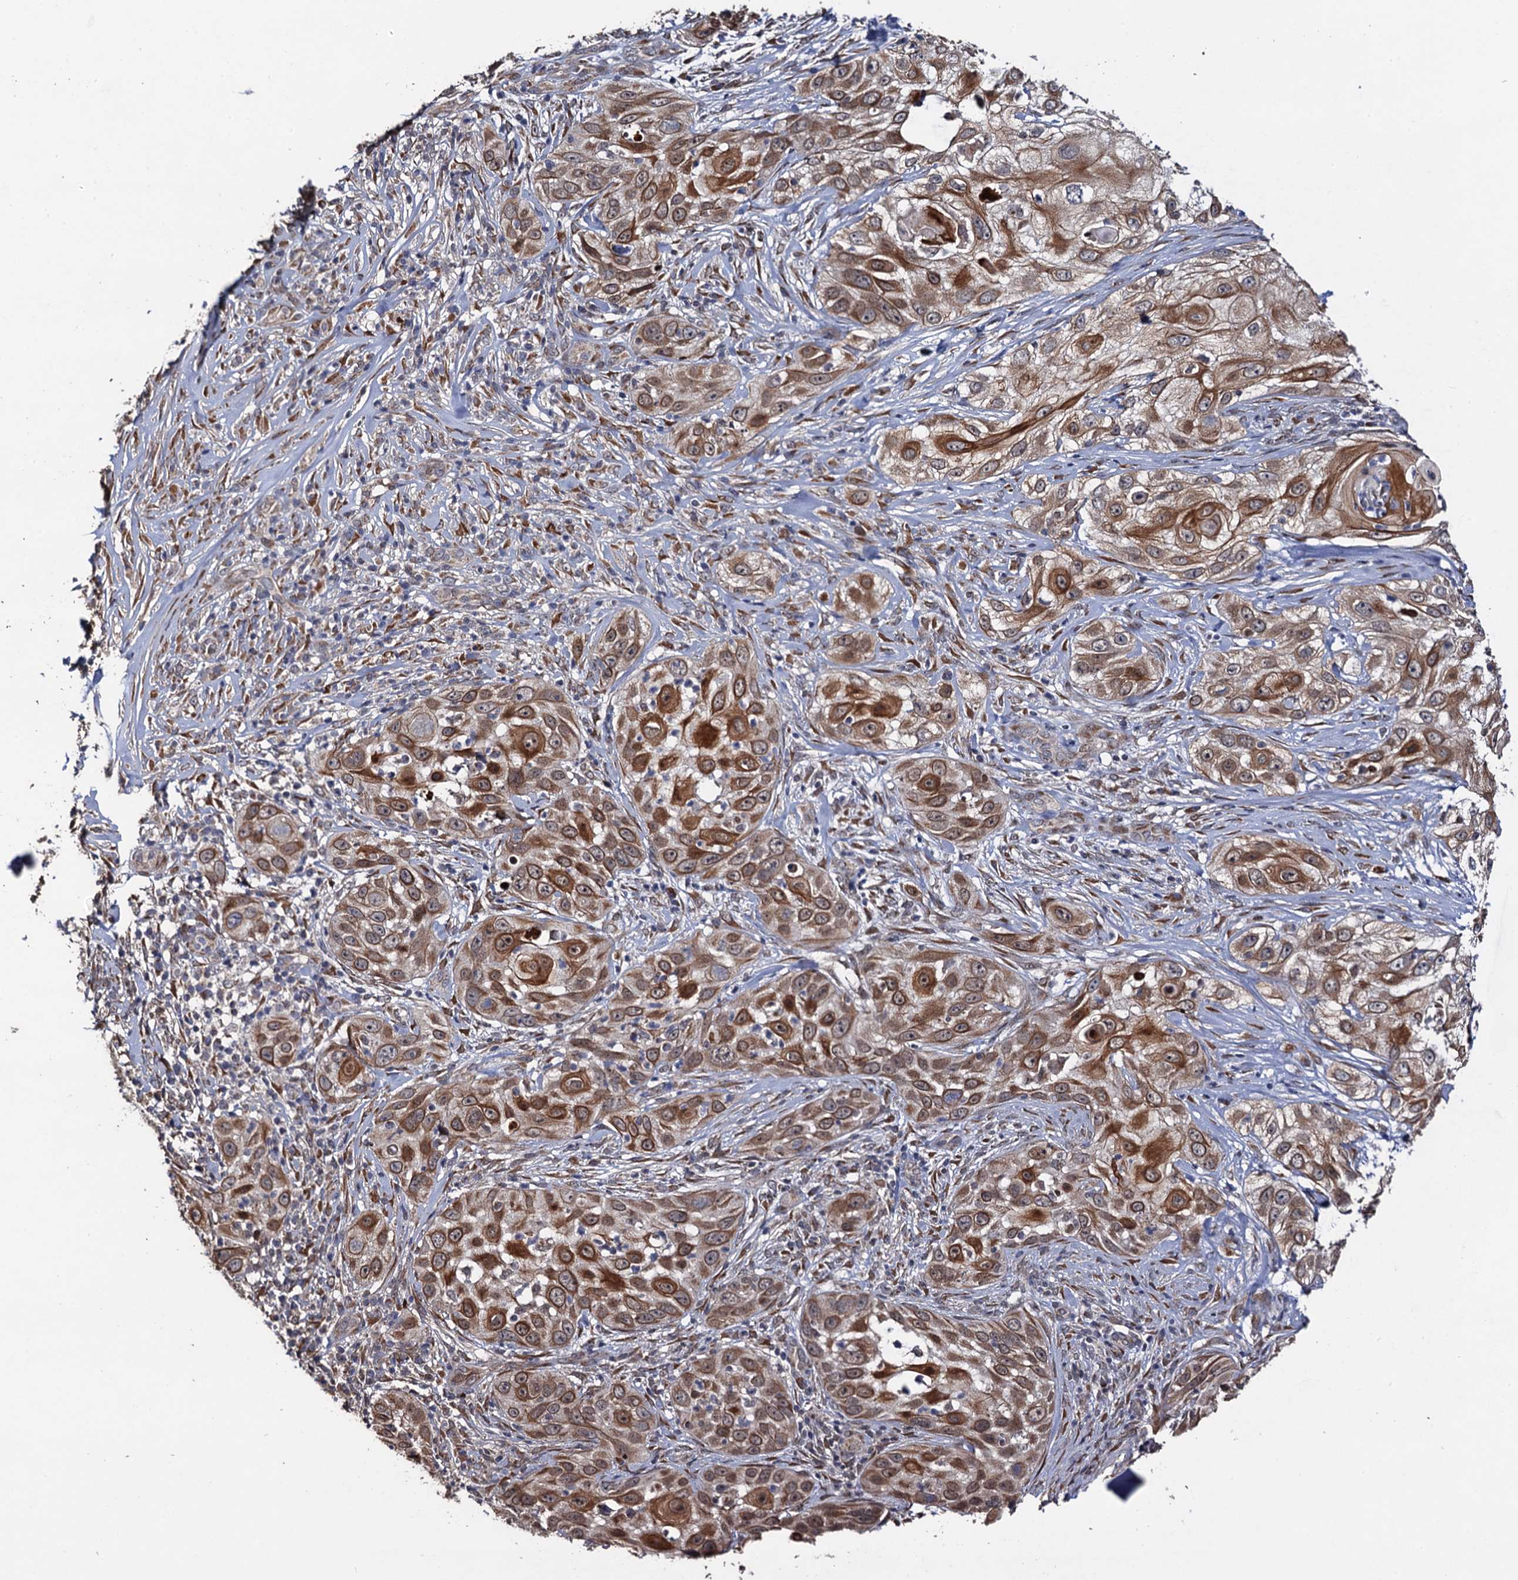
{"staining": {"intensity": "moderate", "quantity": ">75%", "location": "cytoplasmic/membranous"}, "tissue": "skin cancer", "cell_type": "Tumor cells", "image_type": "cancer", "snomed": [{"axis": "morphology", "description": "Squamous cell carcinoma, NOS"}, {"axis": "topography", "description": "Skin"}], "caption": "This photomicrograph demonstrates immunohistochemistry (IHC) staining of human squamous cell carcinoma (skin), with medium moderate cytoplasmic/membranous positivity in about >75% of tumor cells.", "gene": "LRRC63", "patient": {"sex": "female", "age": 44}}